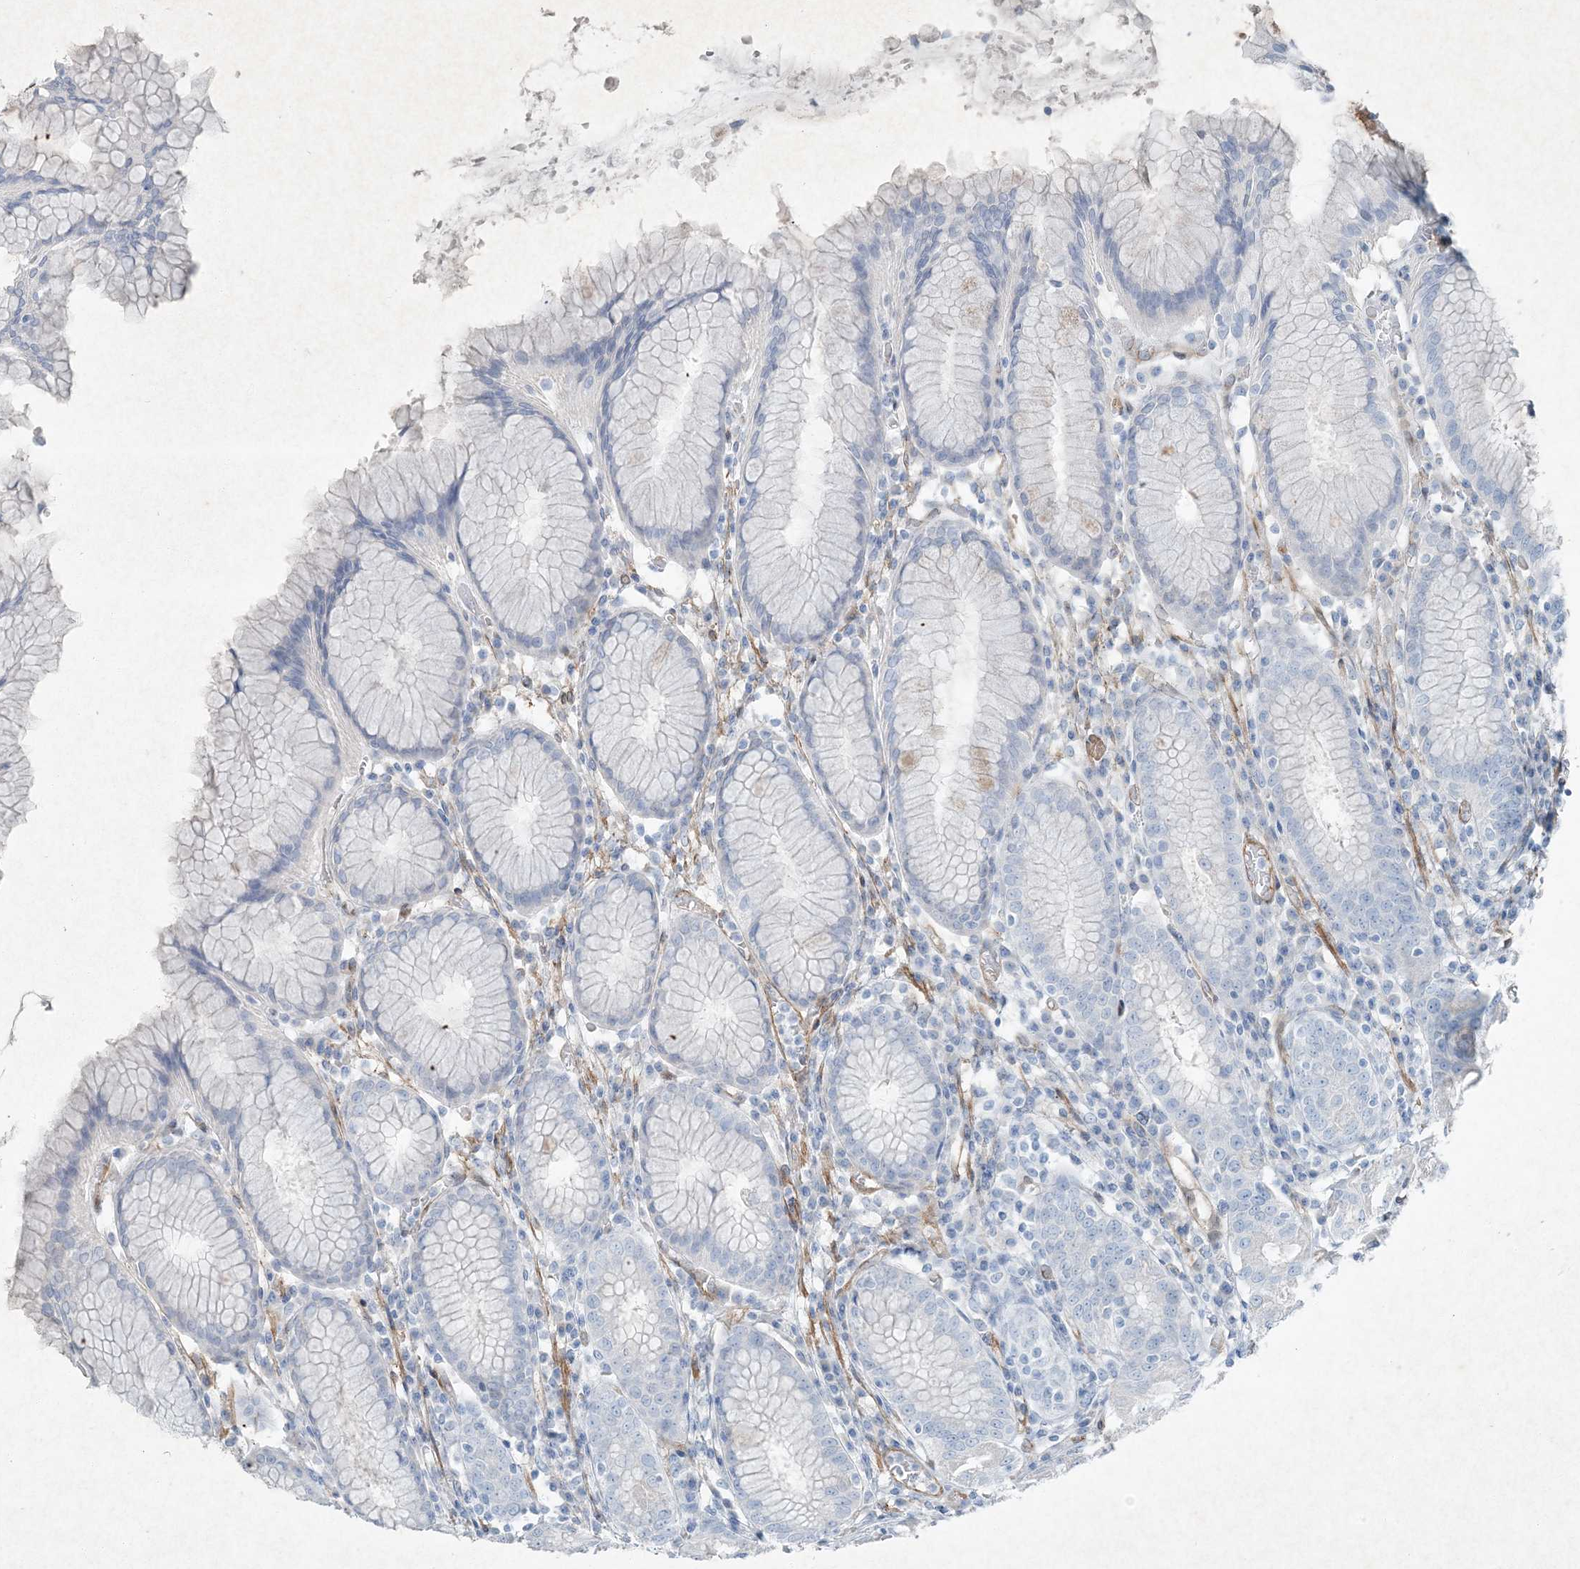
{"staining": {"intensity": "negative", "quantity": "none", "location": "none"}, "tissue": "stomach", "cell_type": "Glandular cells", "image_type": "normal", "snomed": [{"axis": "morphology", "description": "Normal tissue, NOS"}, {"axis": "topography", "description": "Stomach"}, {"axis": "topography", "description": "Stomach, lower"}], "caption": "High magnification brightfield microscopy of benign stomach stained with DAB (3,3'-diaminobenzidine) (brown) and counterstained with hematoxylin (blue): glandular cells show no significant staining.", "gene": "PGM5", "patient": {"sex": "female", "age": 56}}